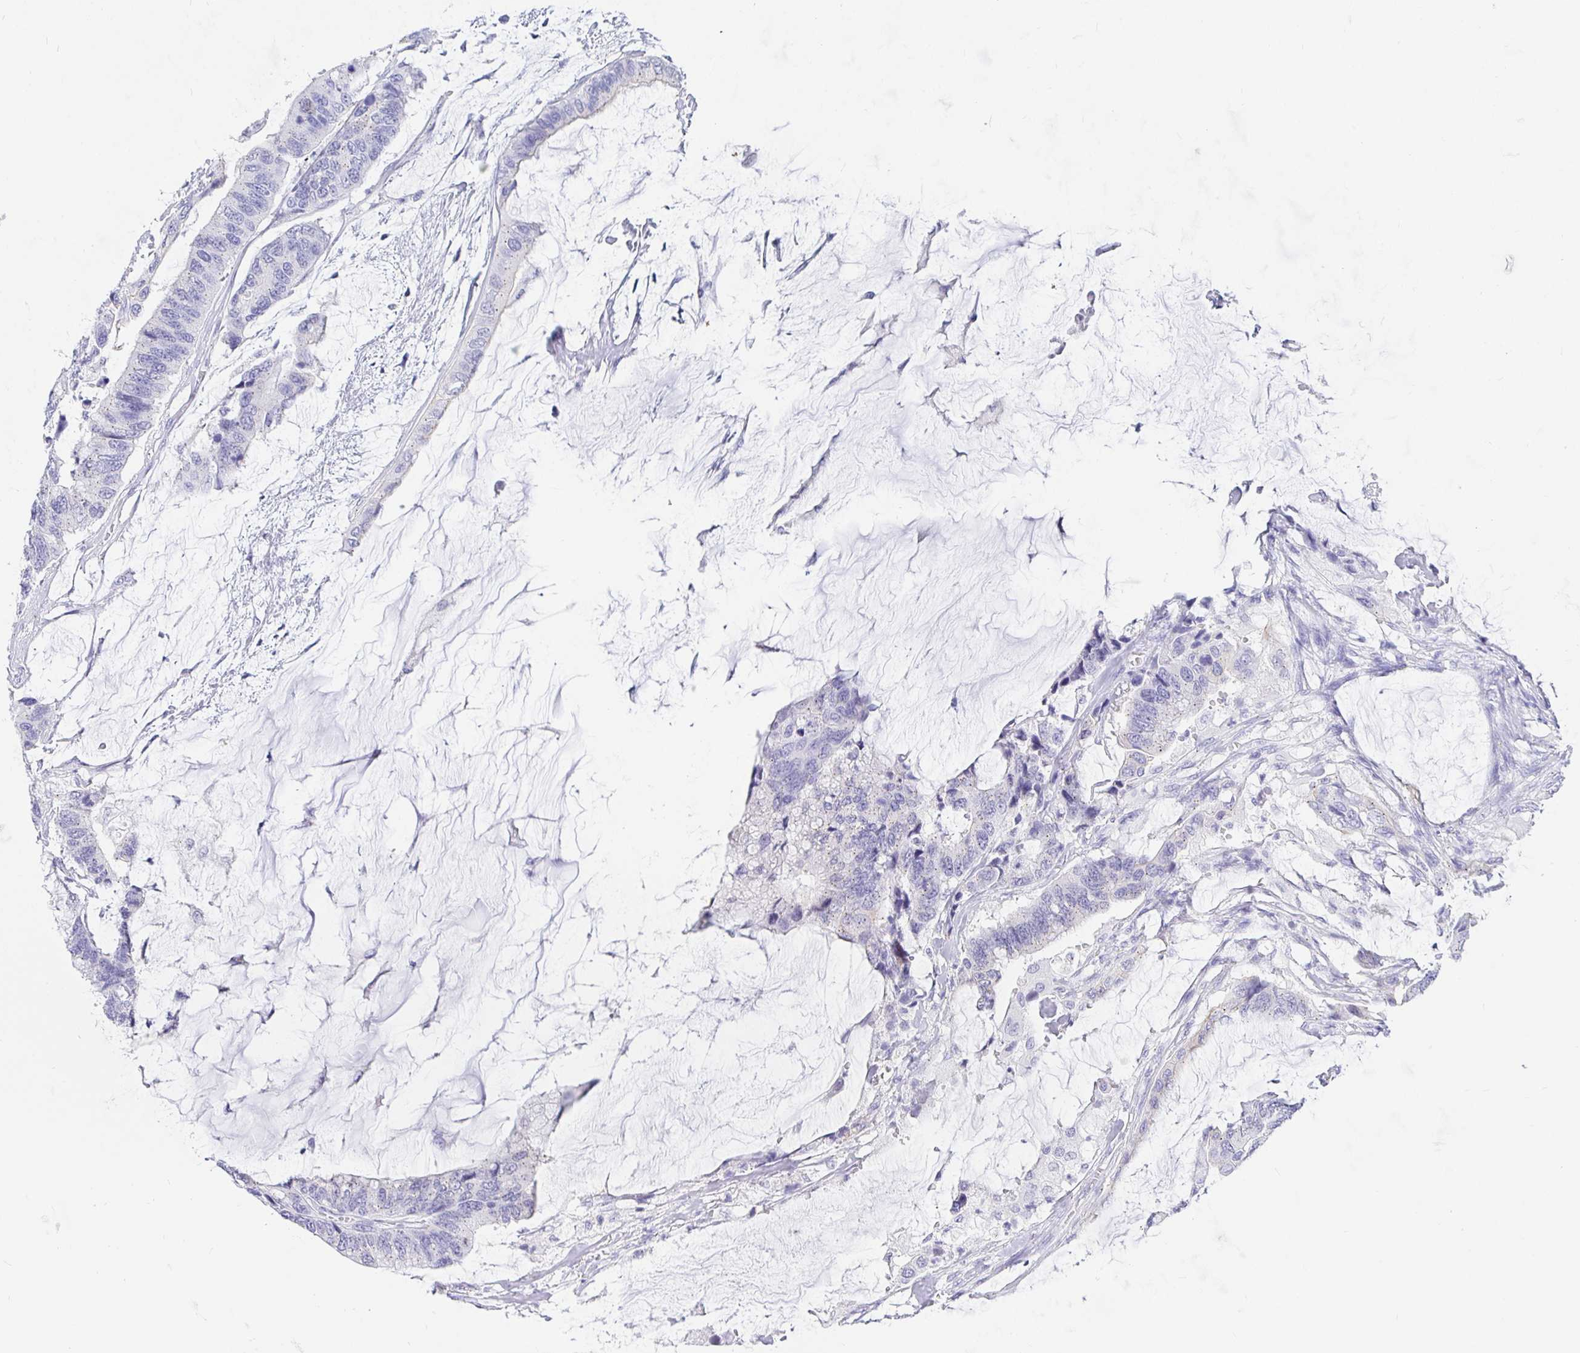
{"staining": {"intensity": "negative", "quantity": "none", "location": "none"}, "tissue": "colorectal cancer", "cell_type": "Tumor cells", "image_type": "cancer", "snomed": [{"axis": "morphology", "description": "Adenocarcinoma, NOS"}, {"axis": "topography", "description": "Rectum"}], "caption": "This is an IHC photomicrograph of human colorectal cancer. There is no positivity in tumor cells.", "gene": "EZHIP", "patient": {"sex": "female", "age": 59}}